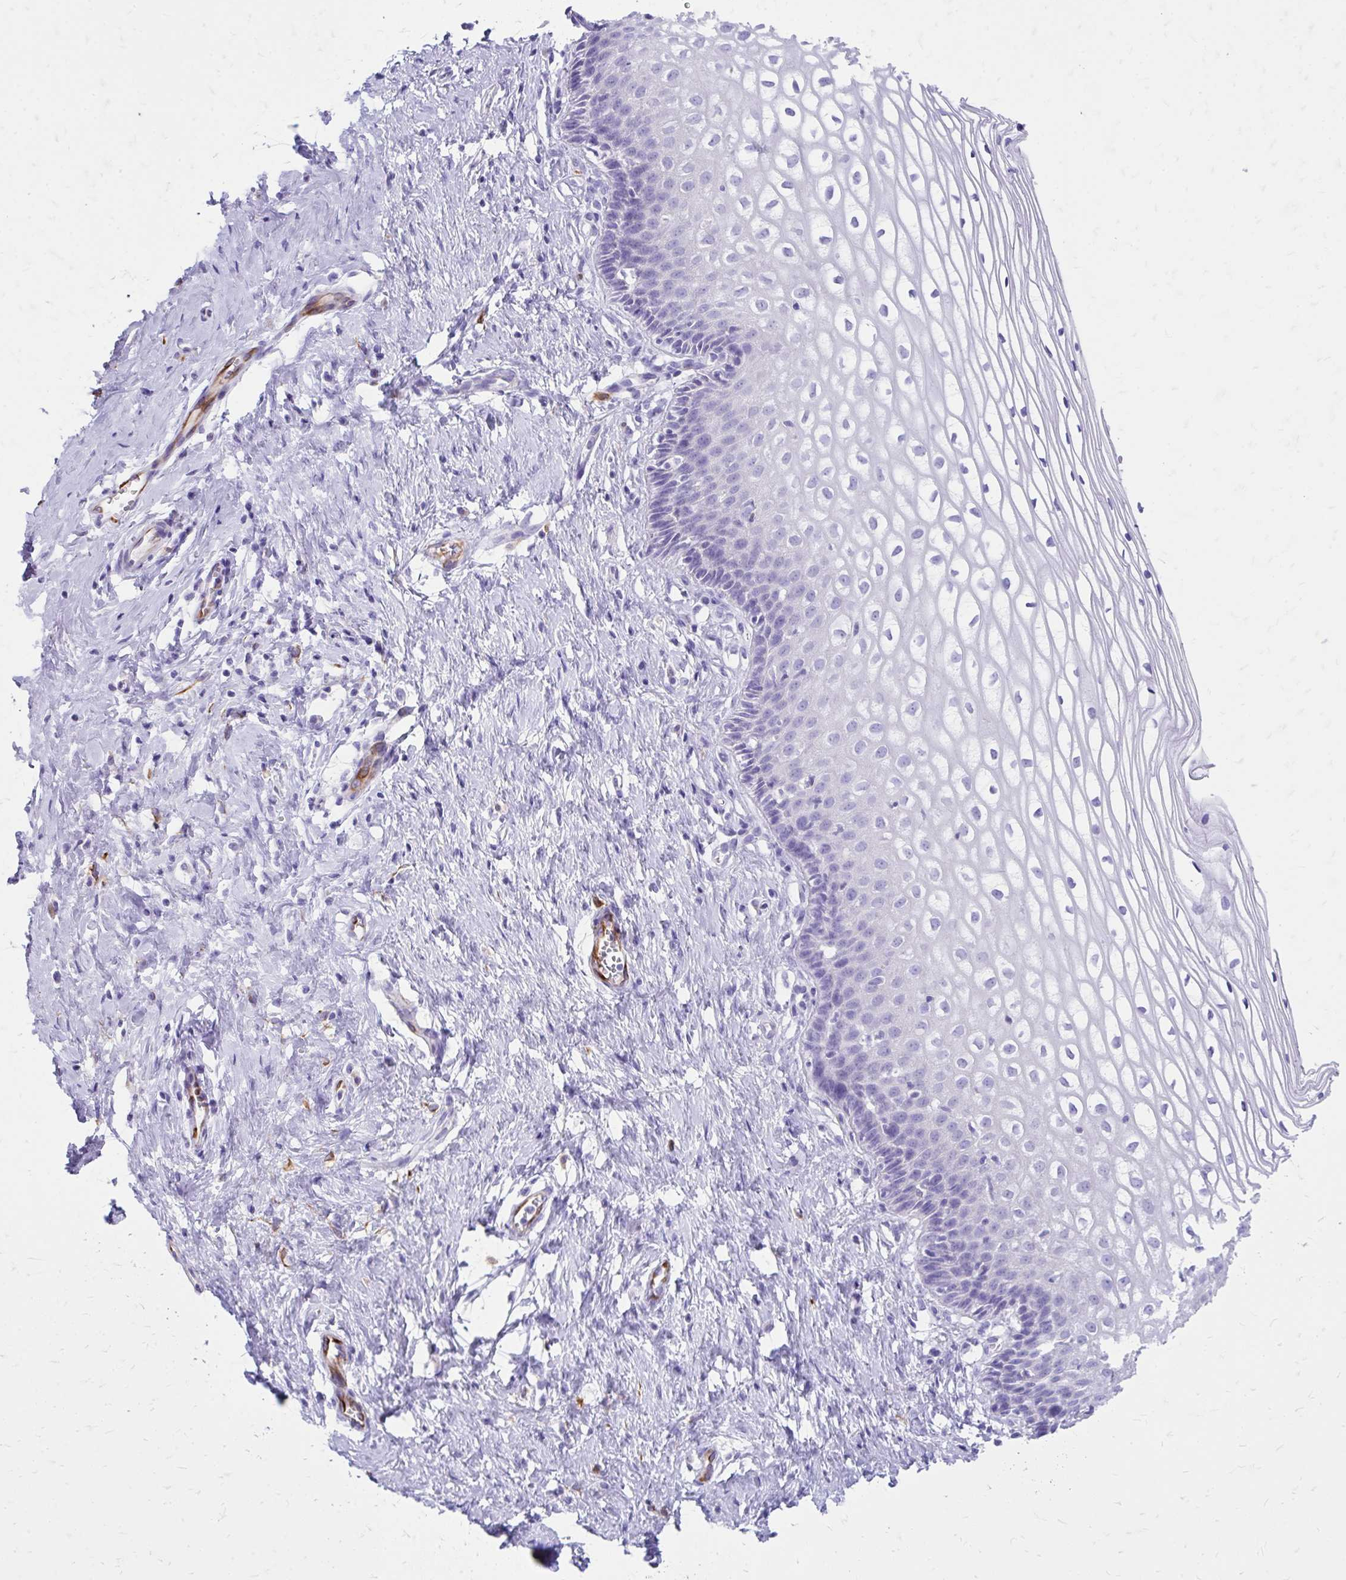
{"staining": {"intensity": "moderate", "quantity": "25%-75%", "location": "cytoplasmic/membranous"}, "tissue": "cervix", "cell_type": "Glandular cells", "image_type": "normal", "snomed": [{"axis": "morphology", "description": "Normal tissue, NOS"}, {"axis": "topography", "description": "Cervix"}], "caption": "An IHC histopathology image of normal tissue is shown. Protein staining in brown shows moderate cytoplasmic/membranous positivity in cervix within glandular cells.", "gene": "ZNF699", "patient": {"sex": "female", "age": 36}}